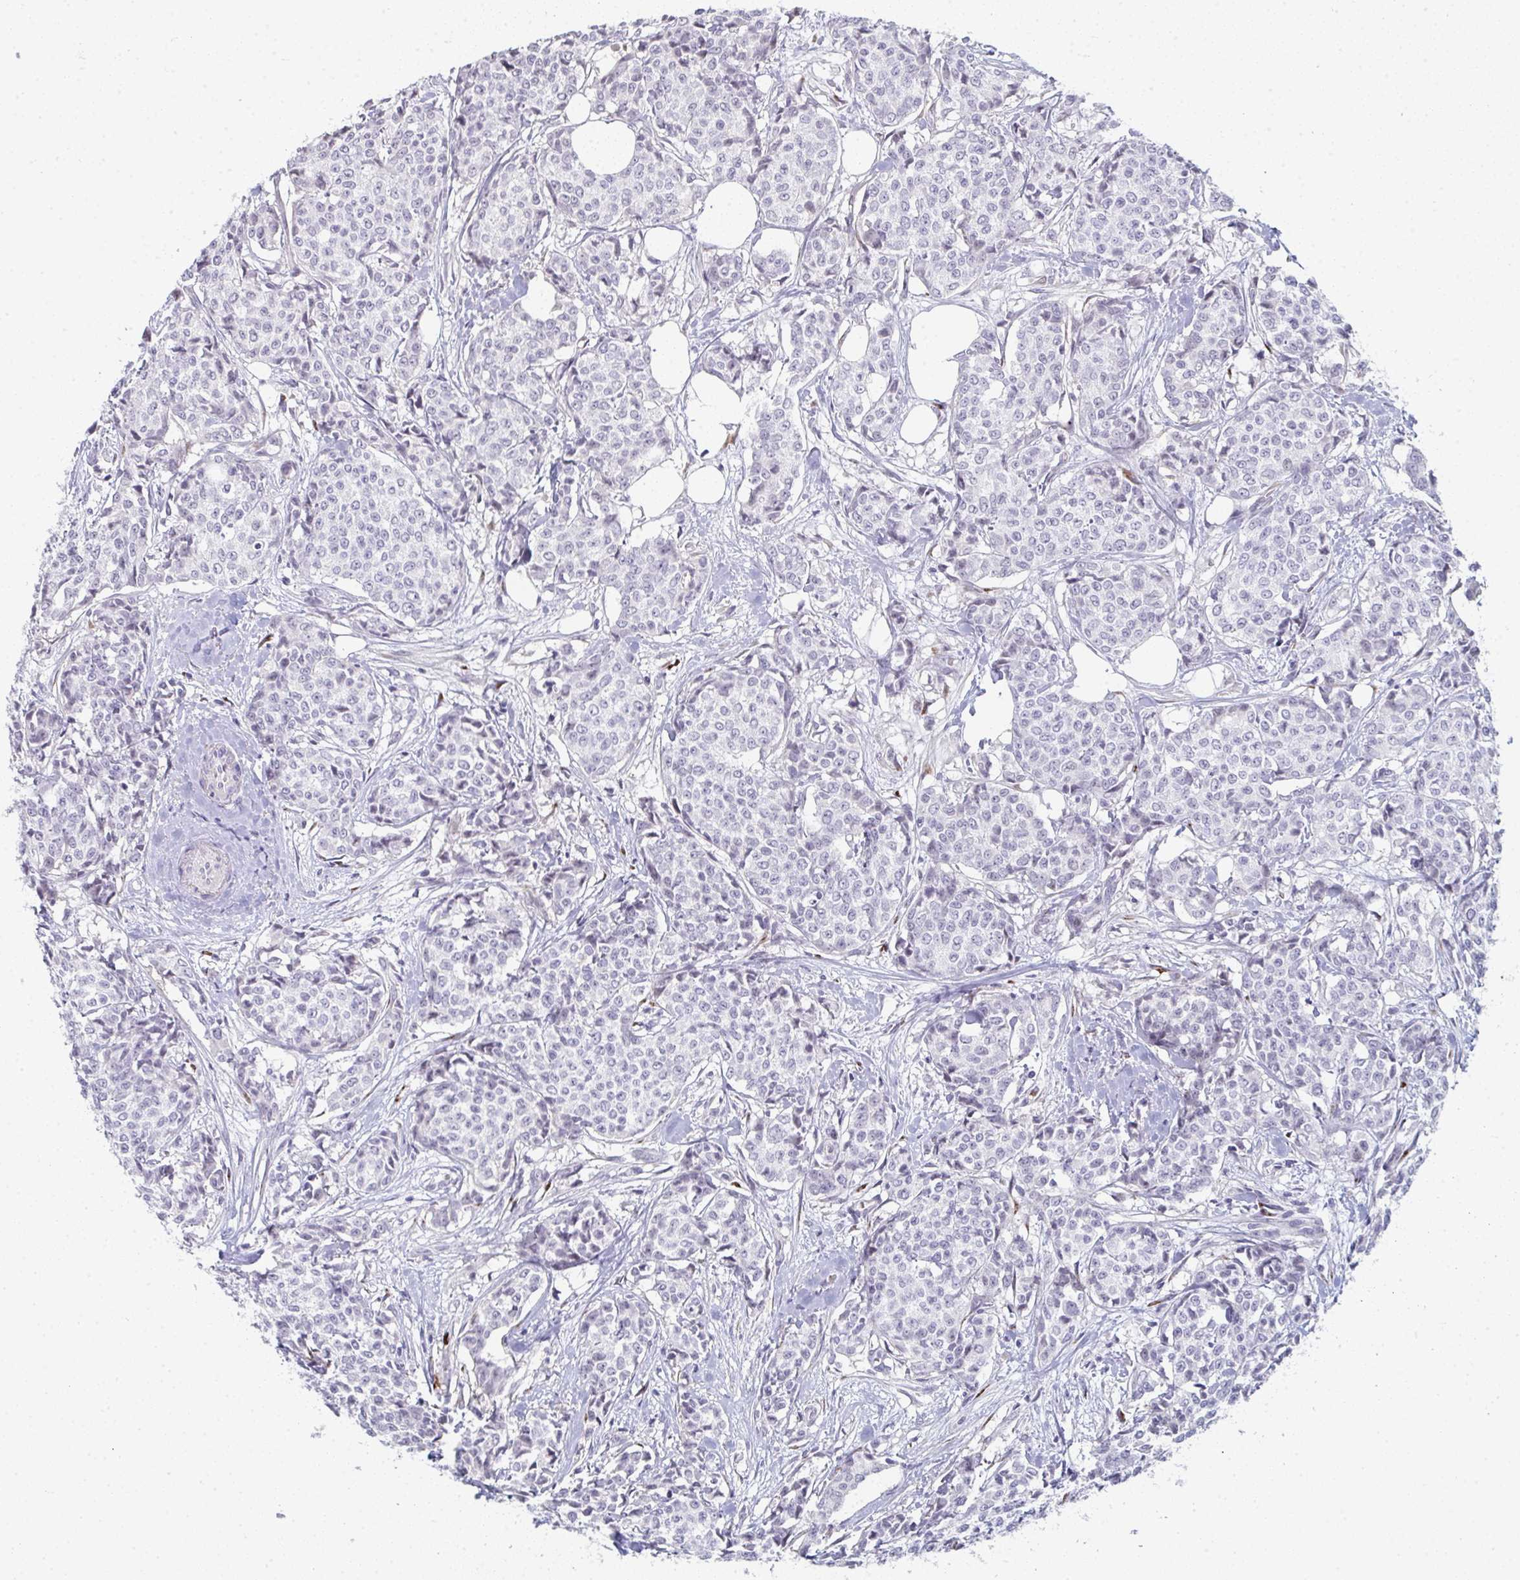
{"staining": {"intensity": "negative", "quantity": "none", "location": "none"}, "tissue": "breast cancer", "cell_type": "Tumor cells", "image_type": "cancer", "snomed": [{"axis": "morphology", "description": "Duct carcinoma"}, {"axis": "topography", "description": "Breast"}], "caption": "Human breast cancer stained for a protein using IHC reveals no staining in tumor cells.", "gene": "A1CF", "patient": {"sex": "female", "age": 91}}